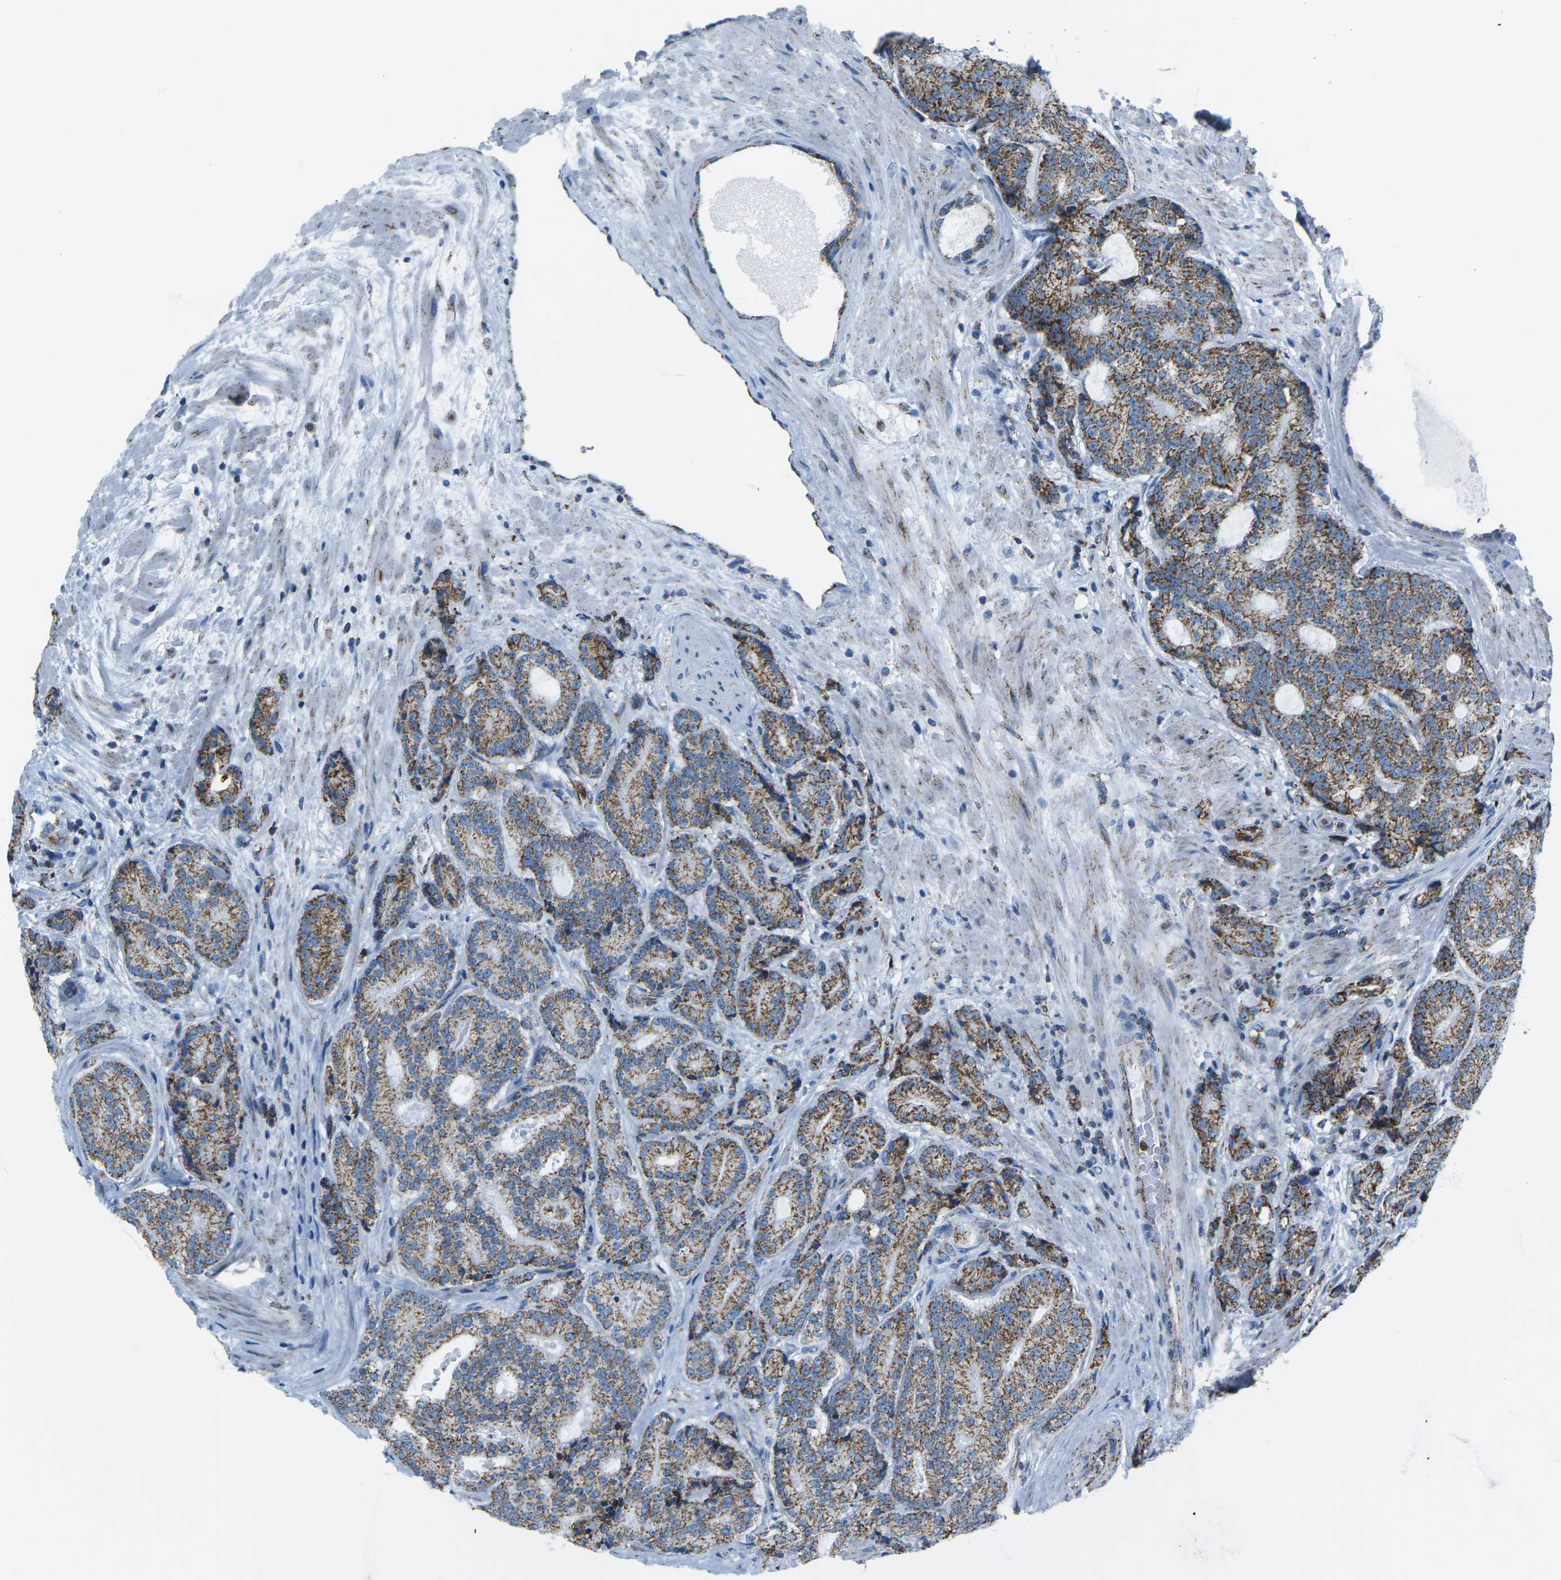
{"staining": {"intensity": "strong", "quantity": ">75%", "location": "cytoplasmic/membranous"}, "tissue": "prostate cancer", "cell_type": "Tumor cells", "image_type": "cancer", "snomed": [{"axis": "morphology", "description": "Adenocarcinoma, High grade"}, {"axis": "topography", "description": "Prostate"}], "caption": "A micrograph of human high-grade adenocarcinoma (prostate) stained for a protein demonstrates strong cytoplasmic/membranous brown staining in tumor cells.", "gene": "COX6C", "patient": {"sex": "male", "age": 61}}